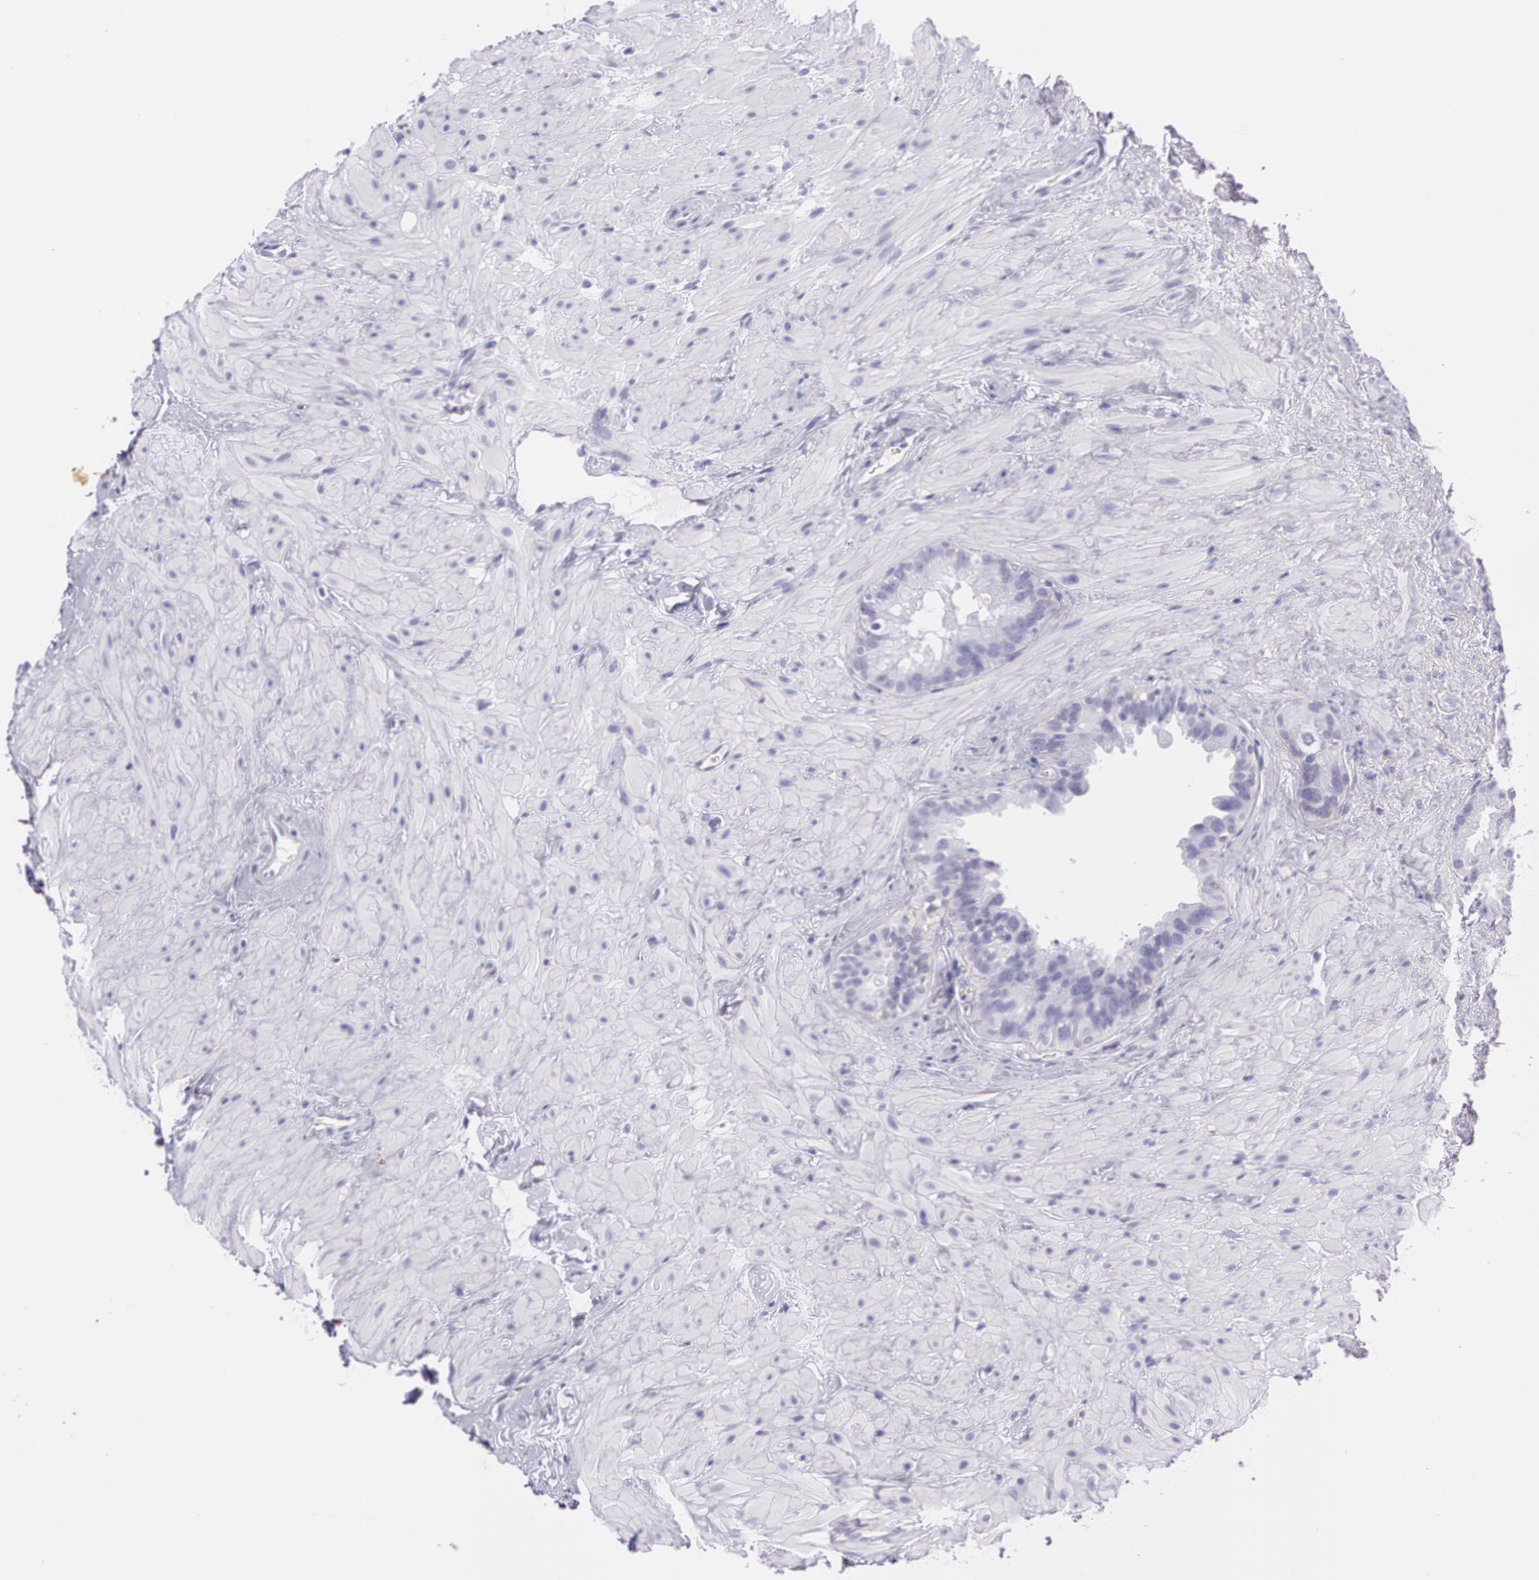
{"staining": {"intensity": "negative", "quantity": "none", "location": "none"}, "tissue": "seminal vesicle", "cell_type": "Glandular cells", "image_type": "normal", "snomed": [{"axis": "morphology", "description": "Normal tissue, NOS"}, {"axis": "topography", "description": "Prostate"}, {"axis": "topography", "description": "Seminal veicle"}], "caption": "DAB (3,3'-diaminobenzidine) immunohistochemical staining of benign seminal vesicle exhibits no significant positivity in glandular cells.", "gene": "LY75", "patient": {"sex": "male", "age": 63}}